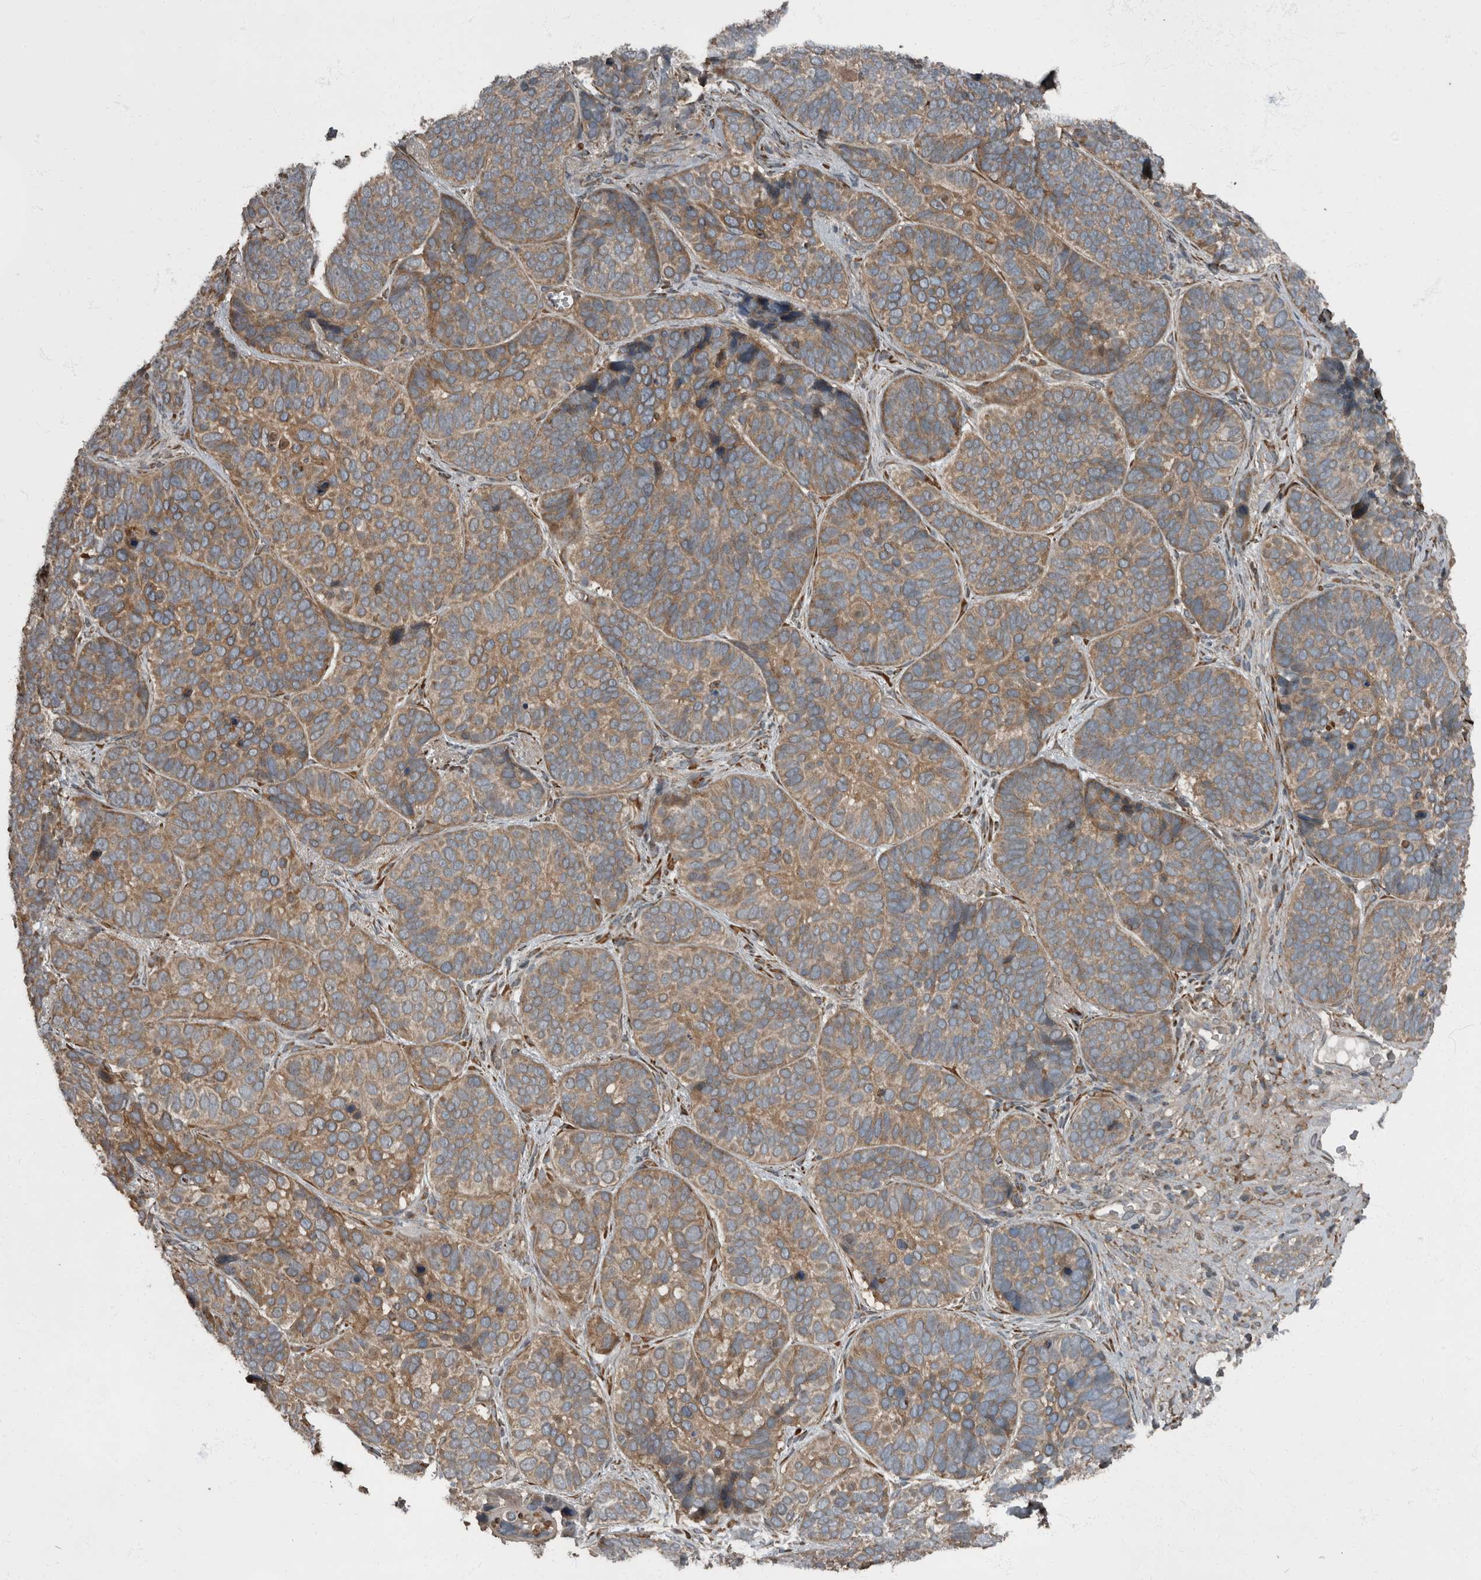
{"staining": {"intensity": "moderate", "quantity": ">75%", "location": "cytoplasmic/membranous"}, "tissue": "skin cancer", "cell_type": "Tumor cells", "image_type": "cancer", "snomed": [{"axis": "morphology", "description": "Basal cell carcinoma"}, {"axis": "topography", "description": "Skin"}], "caption": "Protein staining by IHC reveals moderate cytoplasmic/membranous staining in about >75% of tumor cells in skin cancer (basal cell carcinoma).", "gene": "RABGGTB", "patient": {"sex": "male", "age": 62}}